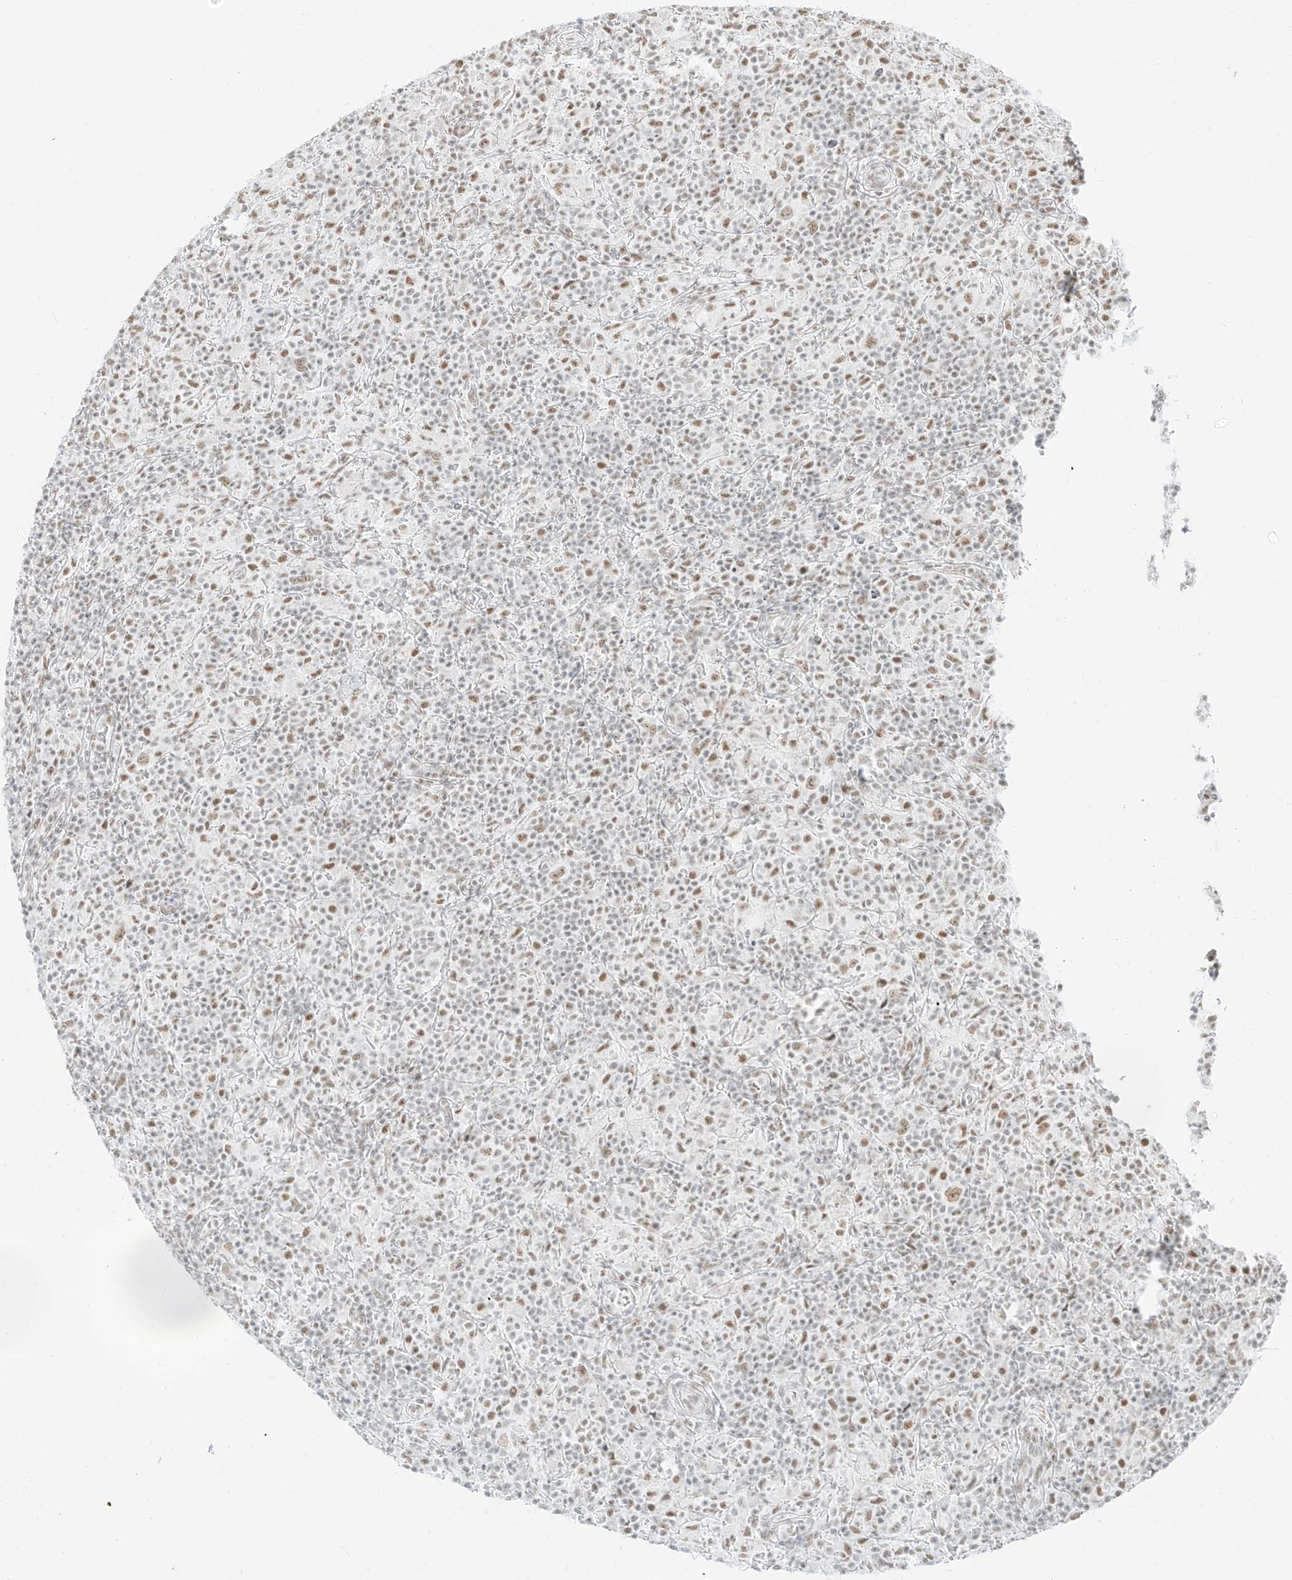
{"staining": {"intensity": "moderate", "quantity": "<25%", "location": "nuclear"}, "tissue": "lymphoma", "cell_type": "Tumor cells", "image_type": "cancer", "snomed": [{"axis": "morphology", "description": "Hodgkin's disease, NOS"}, {"axis": "topography", "description": "Lymph node"}], "caption": "Lymphoma stained for a protein exhibits moderate nuclear positivity in tumor cells. (Brightfield microscopy of DAB IHC at high magnification).", "gene": "SUPT5H", "patient": {"sex": "male", "age": 70}}